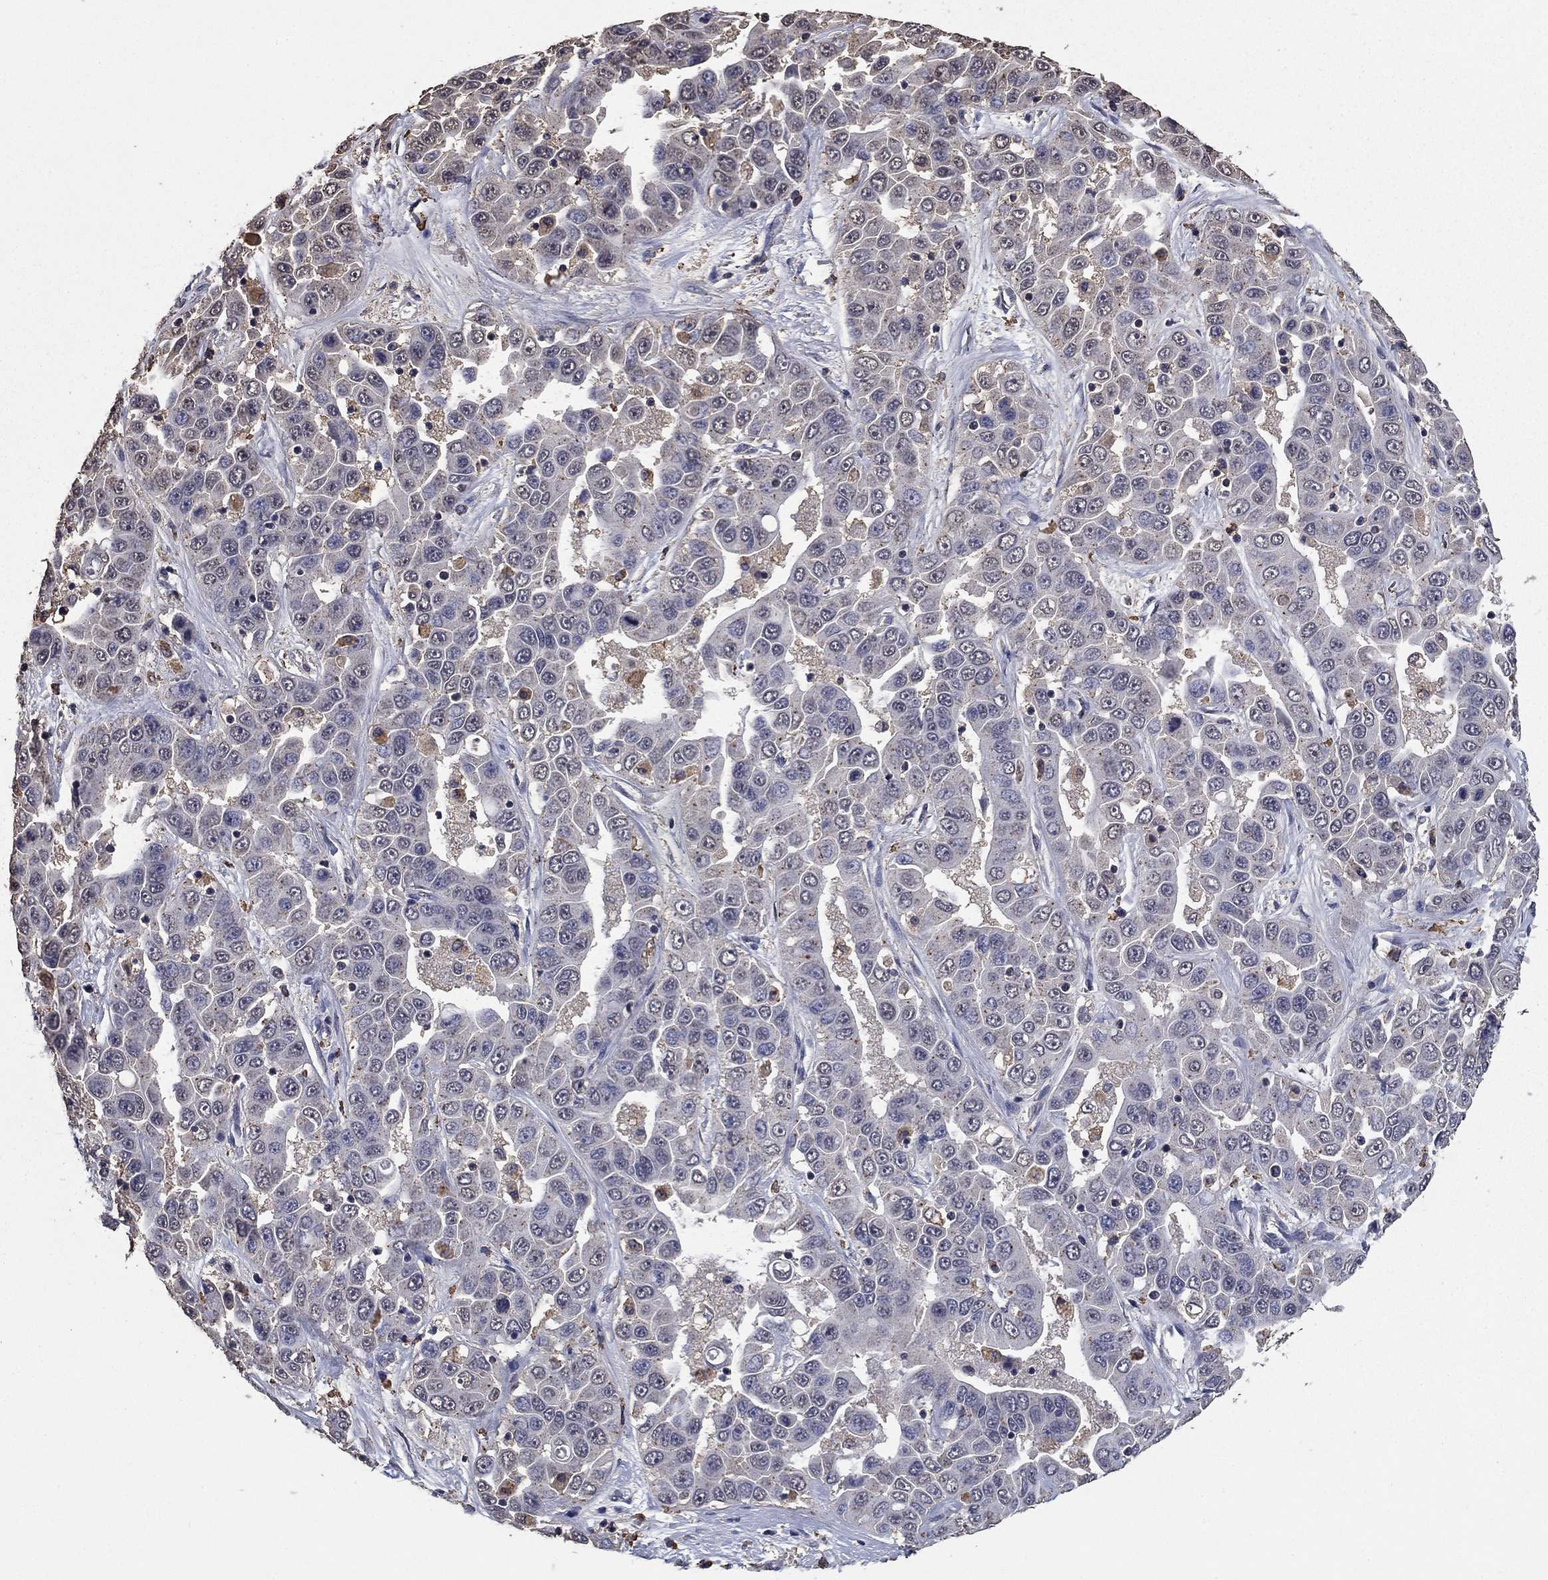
{"staining": {"intensity": "negative", "quantity": "none", "location": "none"}, "tissue": "liver cancer", "cell_type": "Tumor cells", "image_type": "cancer", "snomed": [{"axis": "morphology", "description": "Cholangiocarcinoma"}, {"axis": "topography", "description": "Liver"}], "caption": "Tumor cells show no significant staining in liver cancer. (Immunohistochemistry (ihc), brightfield microscopy, high magnification).", "gene": "MFAP3L", "patient": {"sex": "female", "age": 52}}